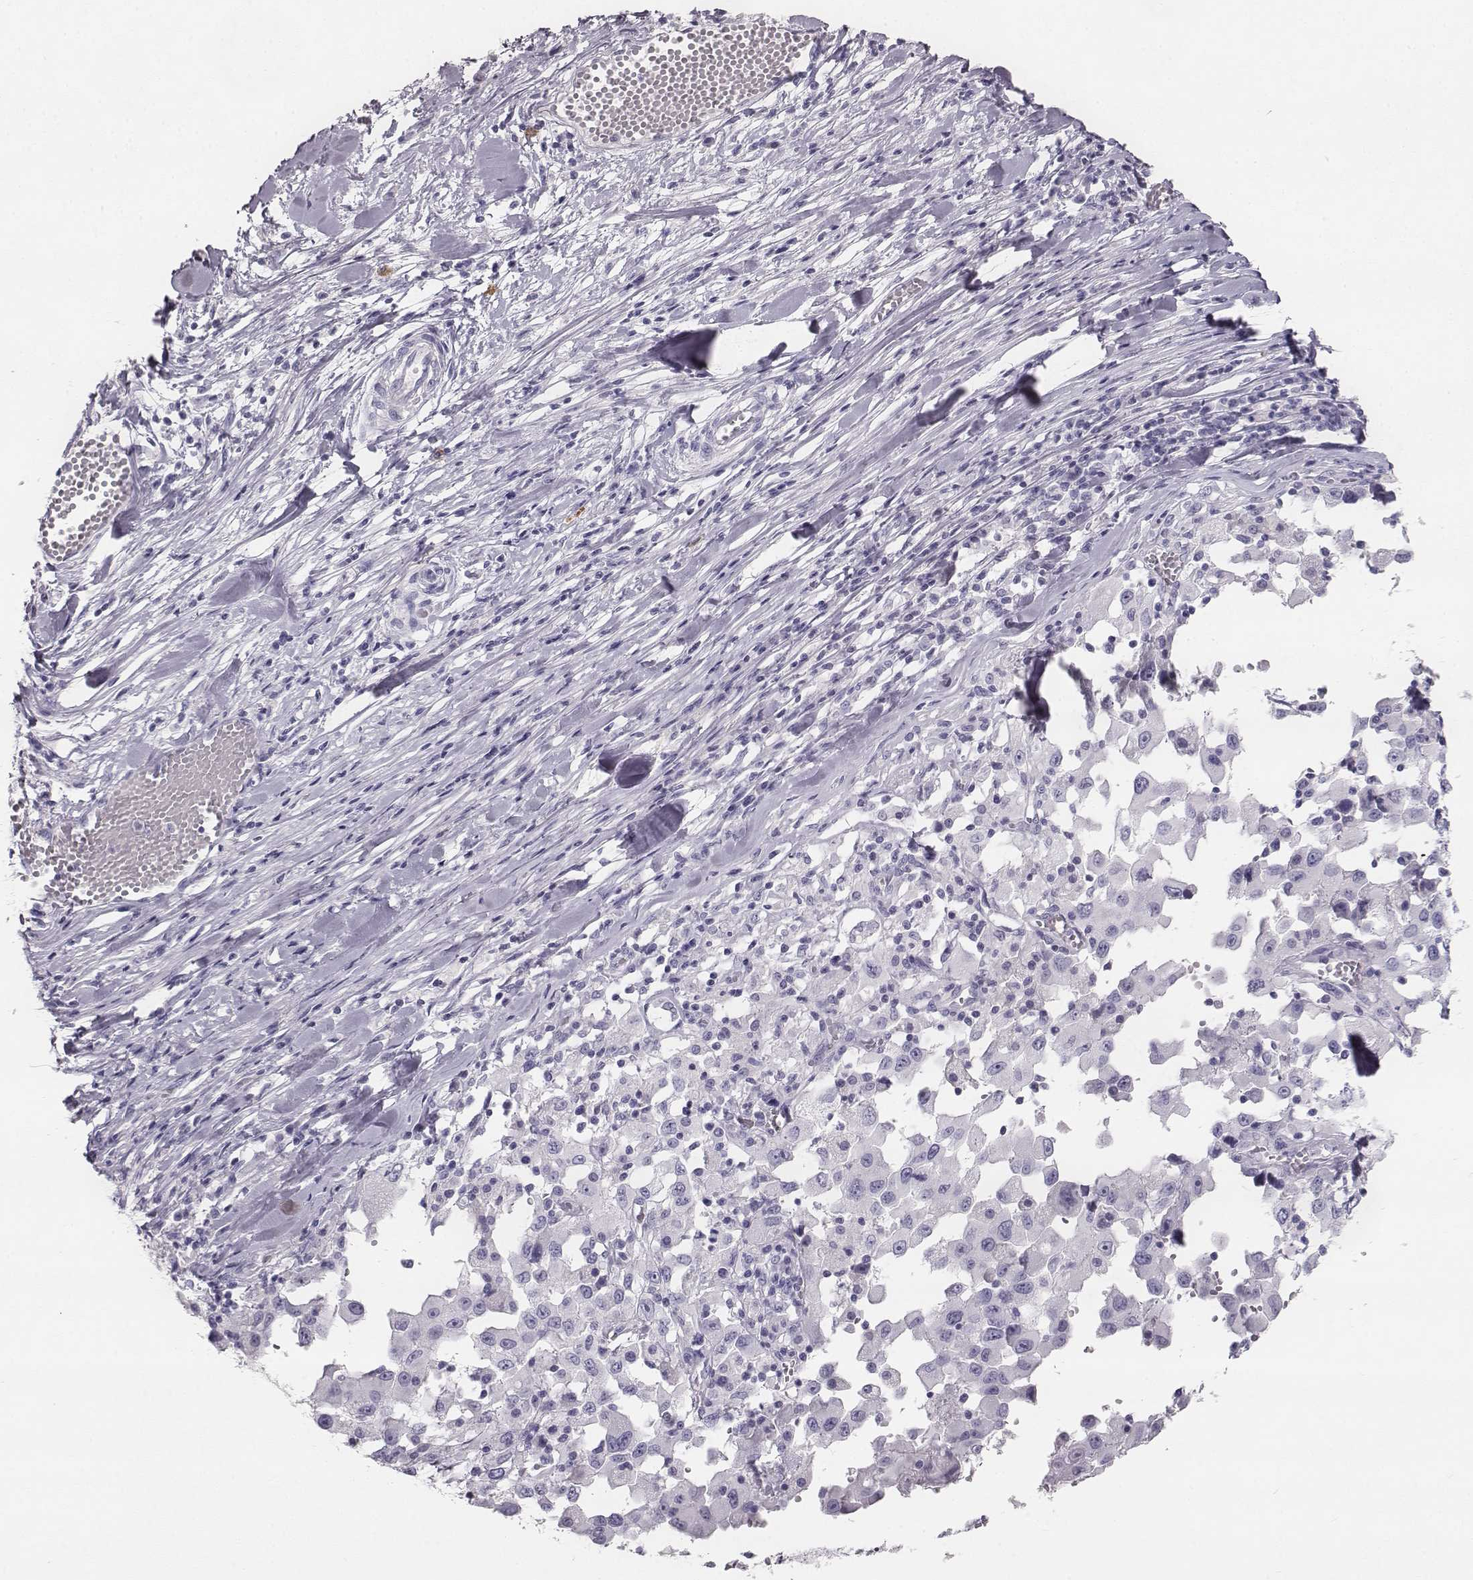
{"staining": {"intensity": "negative", "quantity": "none", "location": "none"}, "tissue": "melanoma", "cell_type": "Tumor cells", "image_type": "cancer", "snomed": [{"axis": "morphology", "description": "Malignant melanoma, Metastatic site"}, {"axis": "topography", "description": "Lymph node"}], "caption": "Micrograph shows no protein expression in tumor cells of malignant melanoma (metastatic site) tissue.", "gene": "NPTXR", "patient": {"sex": "male", "age": 50}}